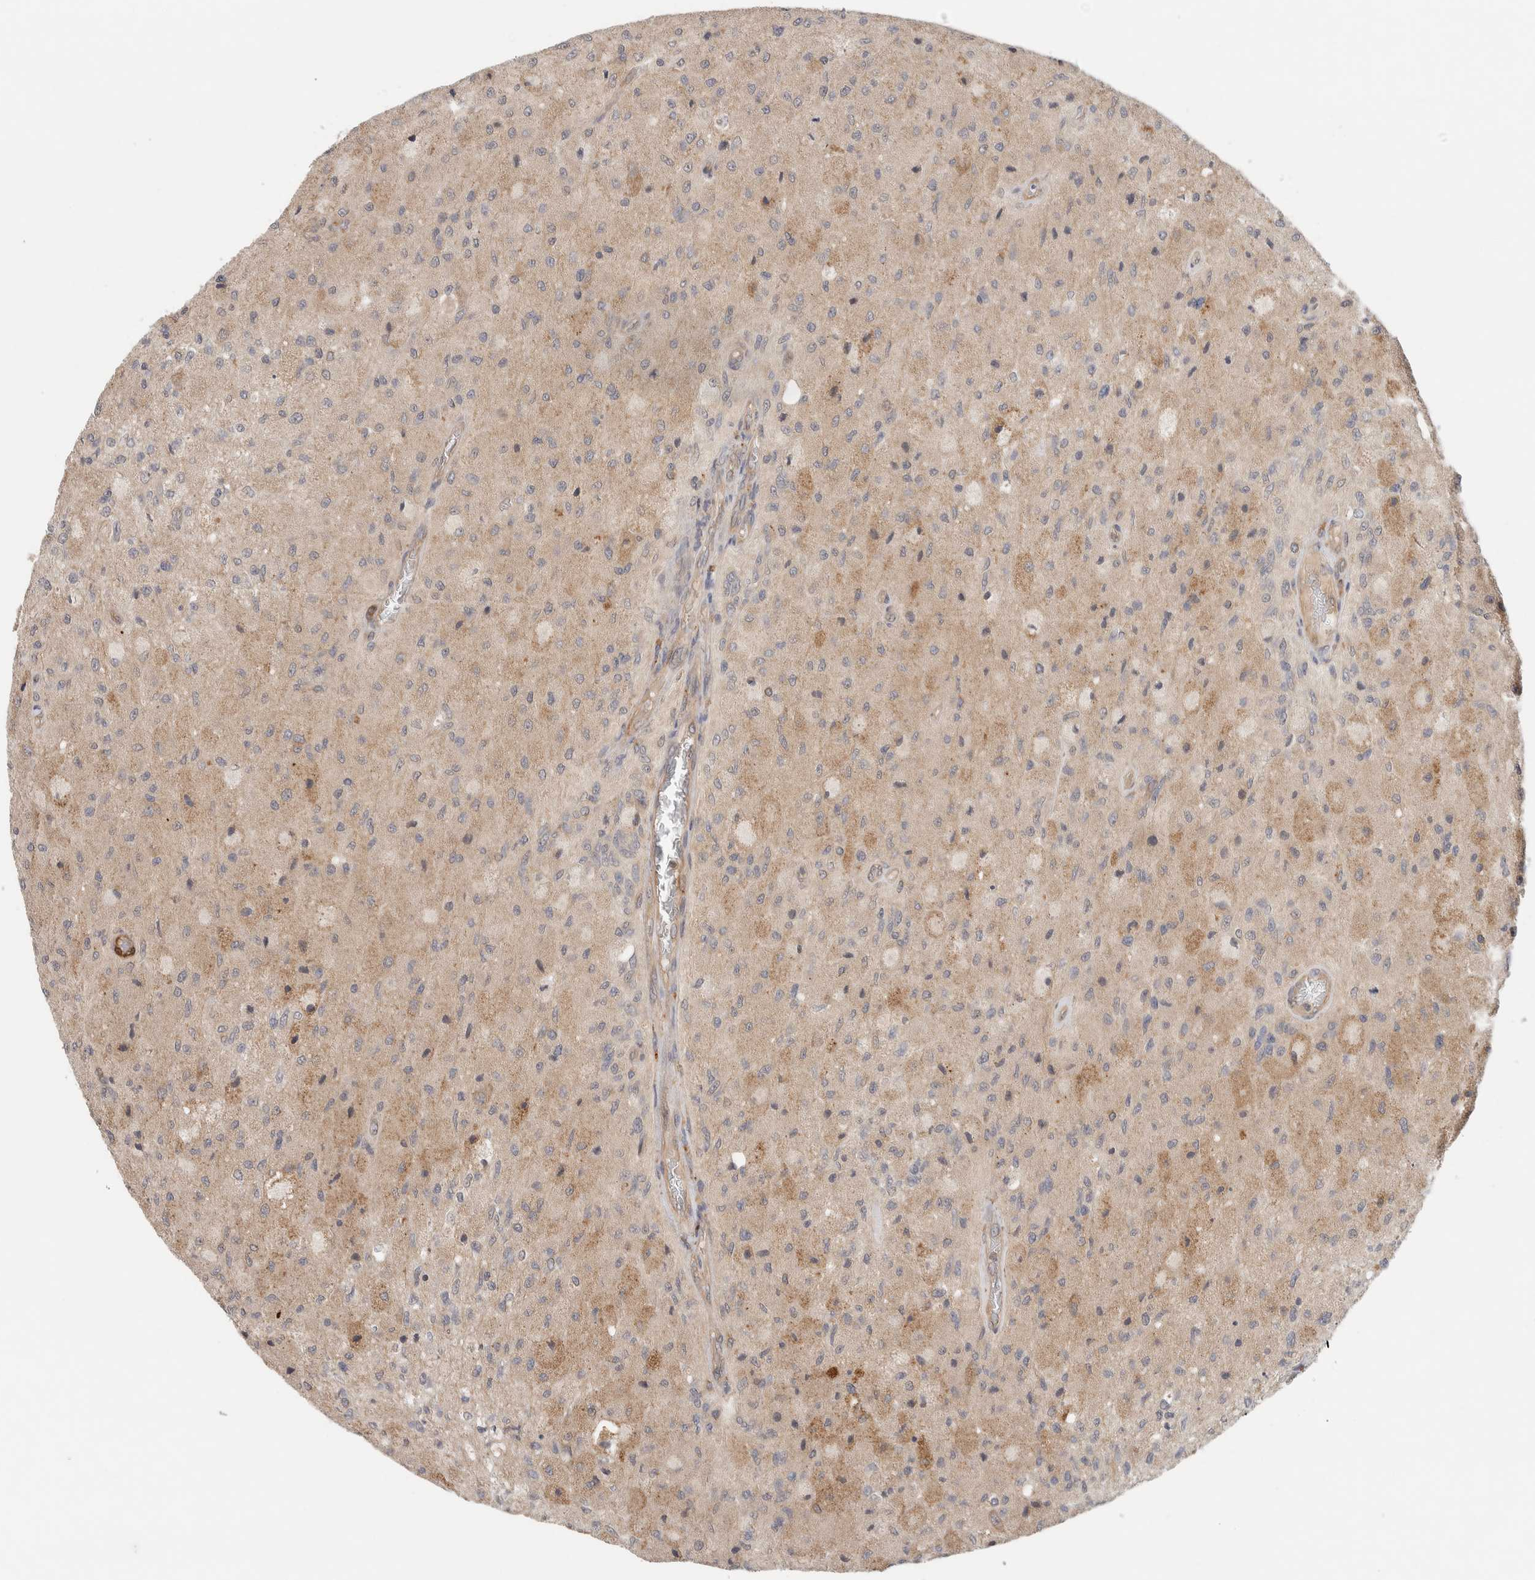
{"staining": {"intensity": "moderate", "quantity": "25%-75%", "location": "cytoplasmic/membranous"}, "tissue": "glioma", "cell_type": "Tumor cells", "image_type": "cancer", "snomed": [{"axis": "morphology", "description": "Normal tissue, NOS"}, {"axis": "morphology", "description": "Glioma, malignant, High grade"}, {"axis": "topography", "description": "Cerebral cortex"}], "caption": "Immunohistochemistry micrograph of glioma stained for a protein (brown), which shows medium levels of moderate cytoplasmic/membranous positivity in about 25%-75% of tumor cells.", "gene": "SGK1", "patient": {"sex": "male", "age": 77}}